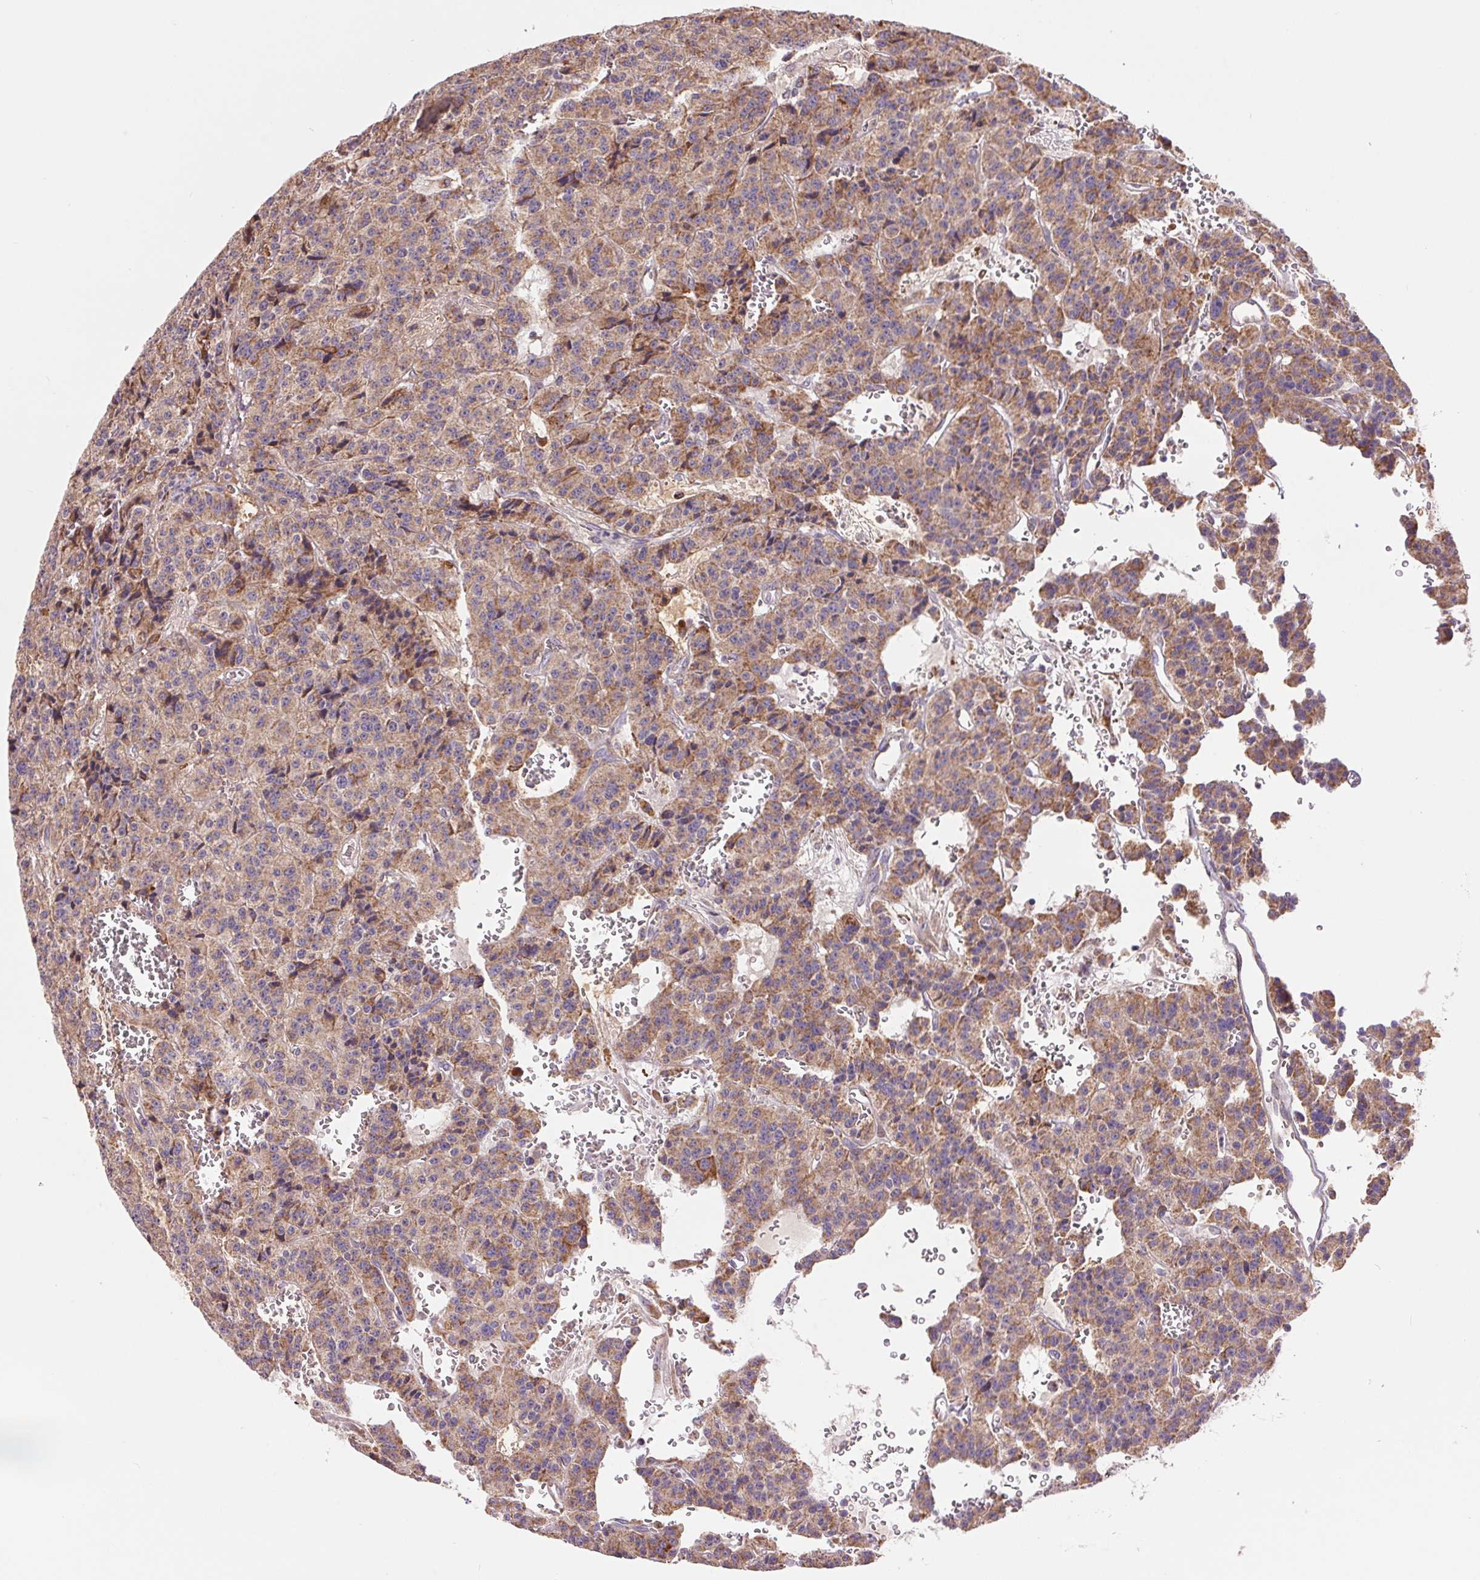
{"staining": {"intensity": "weak", "quantity": ">75%", "location": "cytoplasmic/membranous"}, "tissue": "carcinoid", "cell_type": "Tumor cells", "image_type": "cancer", "snomed": [{"axis": "morphology", "description": "Carcinoid, malignant, NOS"}, {"axis": "topography", "description": "Lung"}], "caption": "Malignant carcinoid was stained to show a protein in brown. There is low levels of weak cytoplasmic/membranous expression in about >75% of tumor cells.", "gene": "DGUOK", "patient": {"sex": "female", "age": 71}}